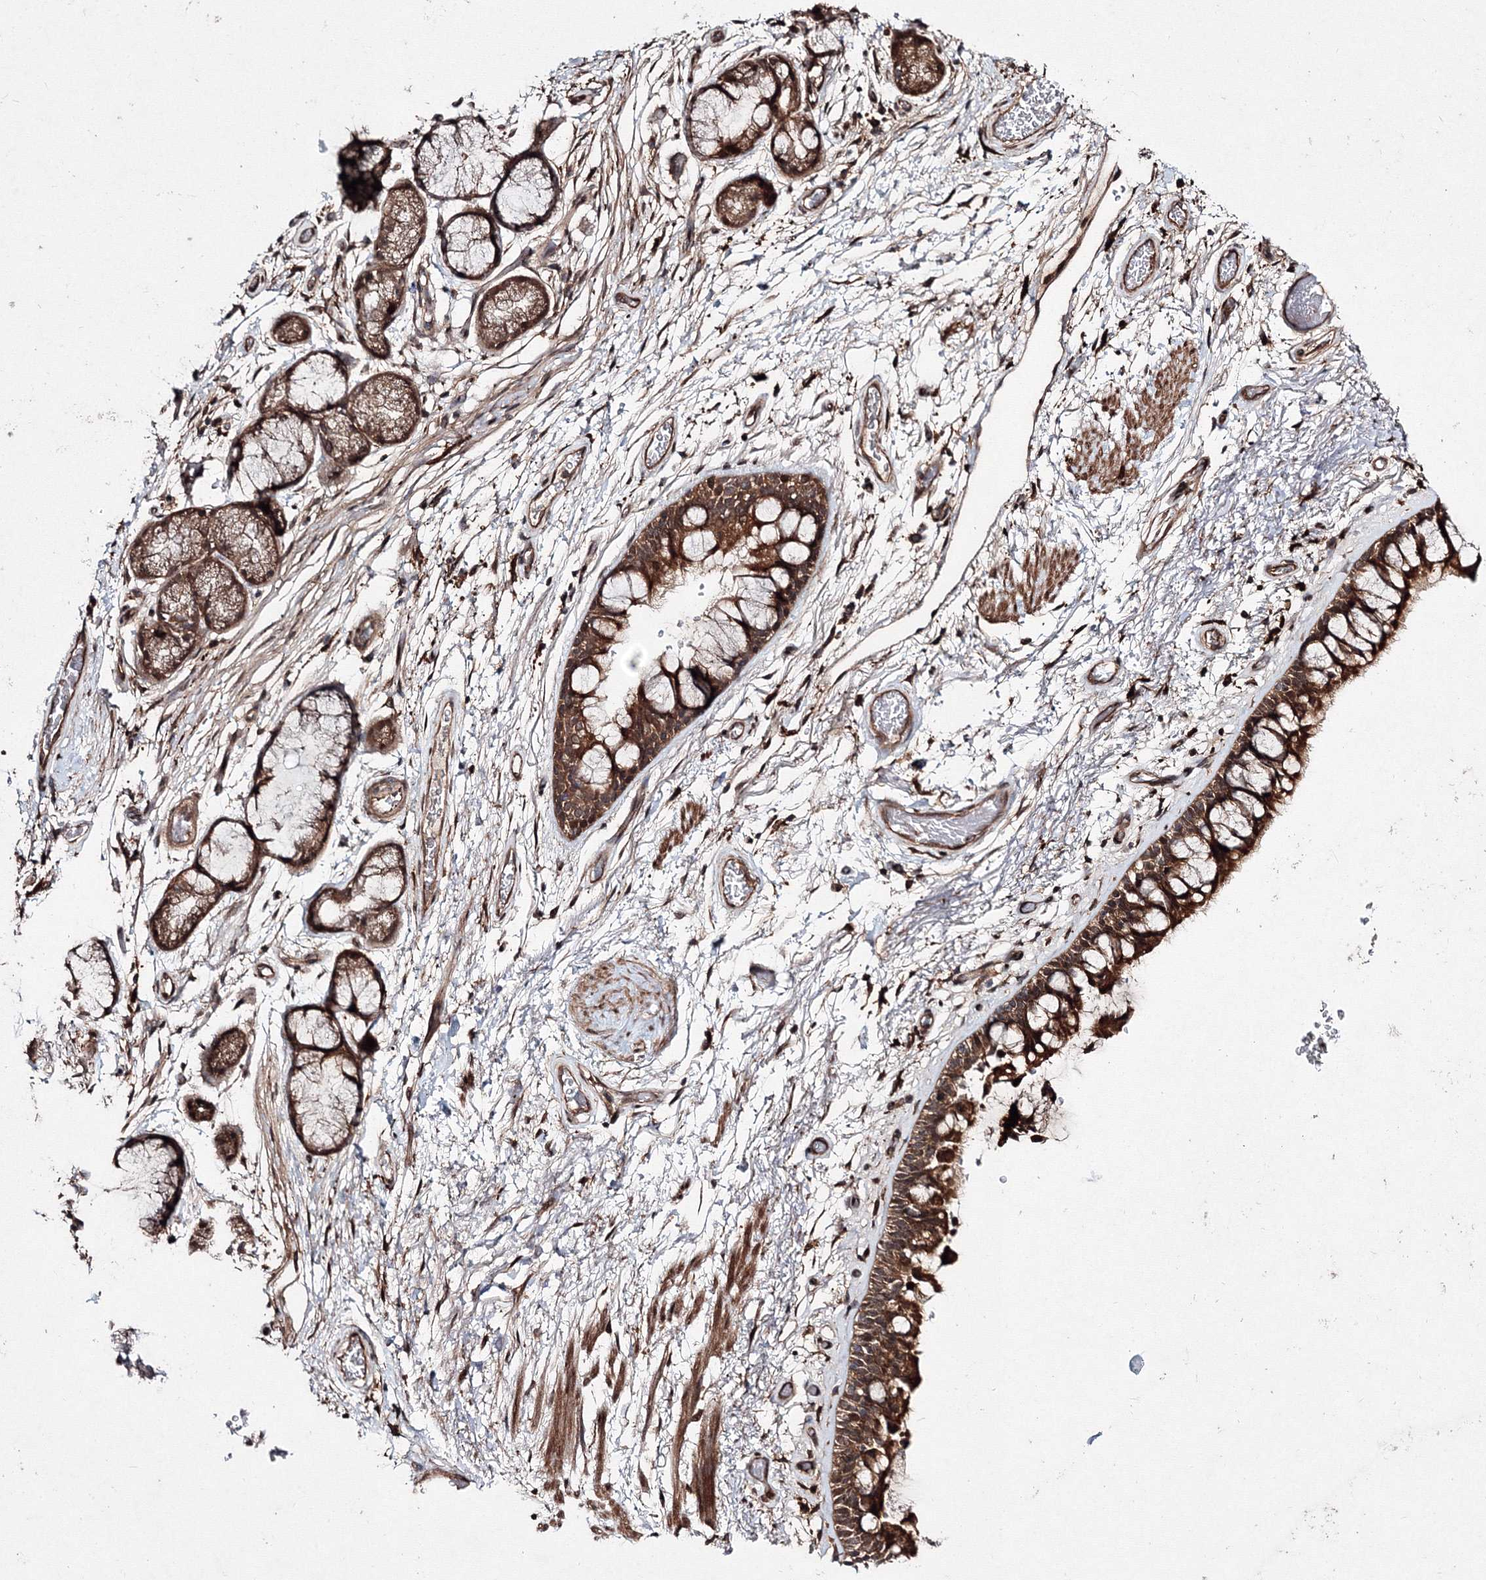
{"staining": {"intensity": "strong", "quantity": ">75%", "location": "cytoplasmic/membranous"}, "tissue": "bronchus", "cell_type": "Respiratory epithelial cells", "image_type": "normal", "snomed": [{"axis": "morphology", "description": "Normal tissue, NOS"}, {"axis": "topography", "description": "Bronchus"}], "caption": "Respiratory epithelial cells demonstrate strong cytoplasmic/membranous expression in approximately >75% of cells in normal bronchus.", "gene": "RANBP3L", "patient": {"sex": "male", "age": 65}}